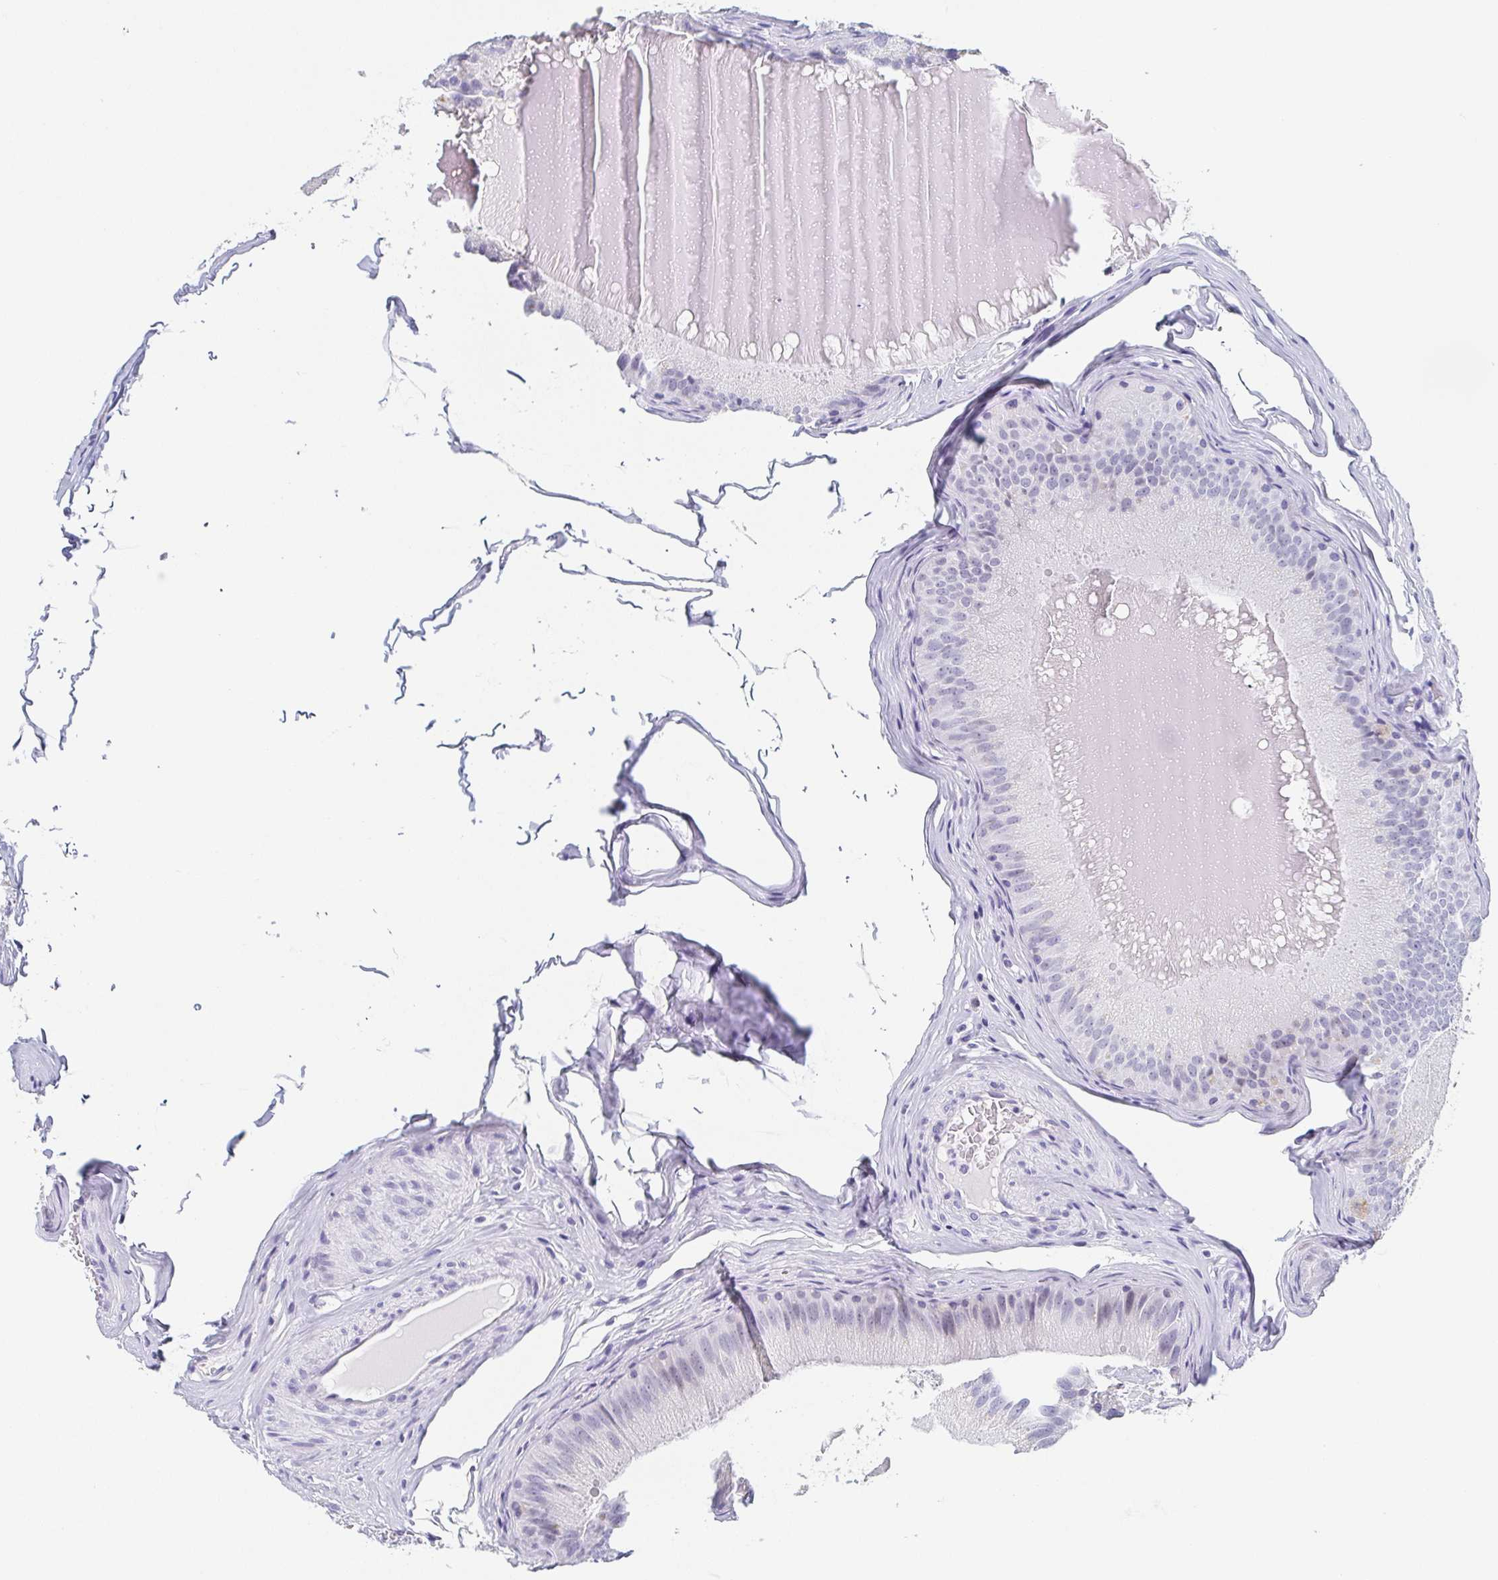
{"staining": {"intensity": "negative", "quantity": "none", "location": "none"}, "tissue": "epididymis", "cell_type": "Glandular cells", "image_type": "normal", "snomed": [{"axis": "morphology", "description": "Normal tissue, NOS"}, {"axis": "topography", "description": "Epididymis, spermatic cord, NOS"}], "caption": "Epididymis stained for a protein using immunohistochemistry reveals no expression glandular cells.", "gene": "REG4", "patient": {"sex": "male", "age": 39}}